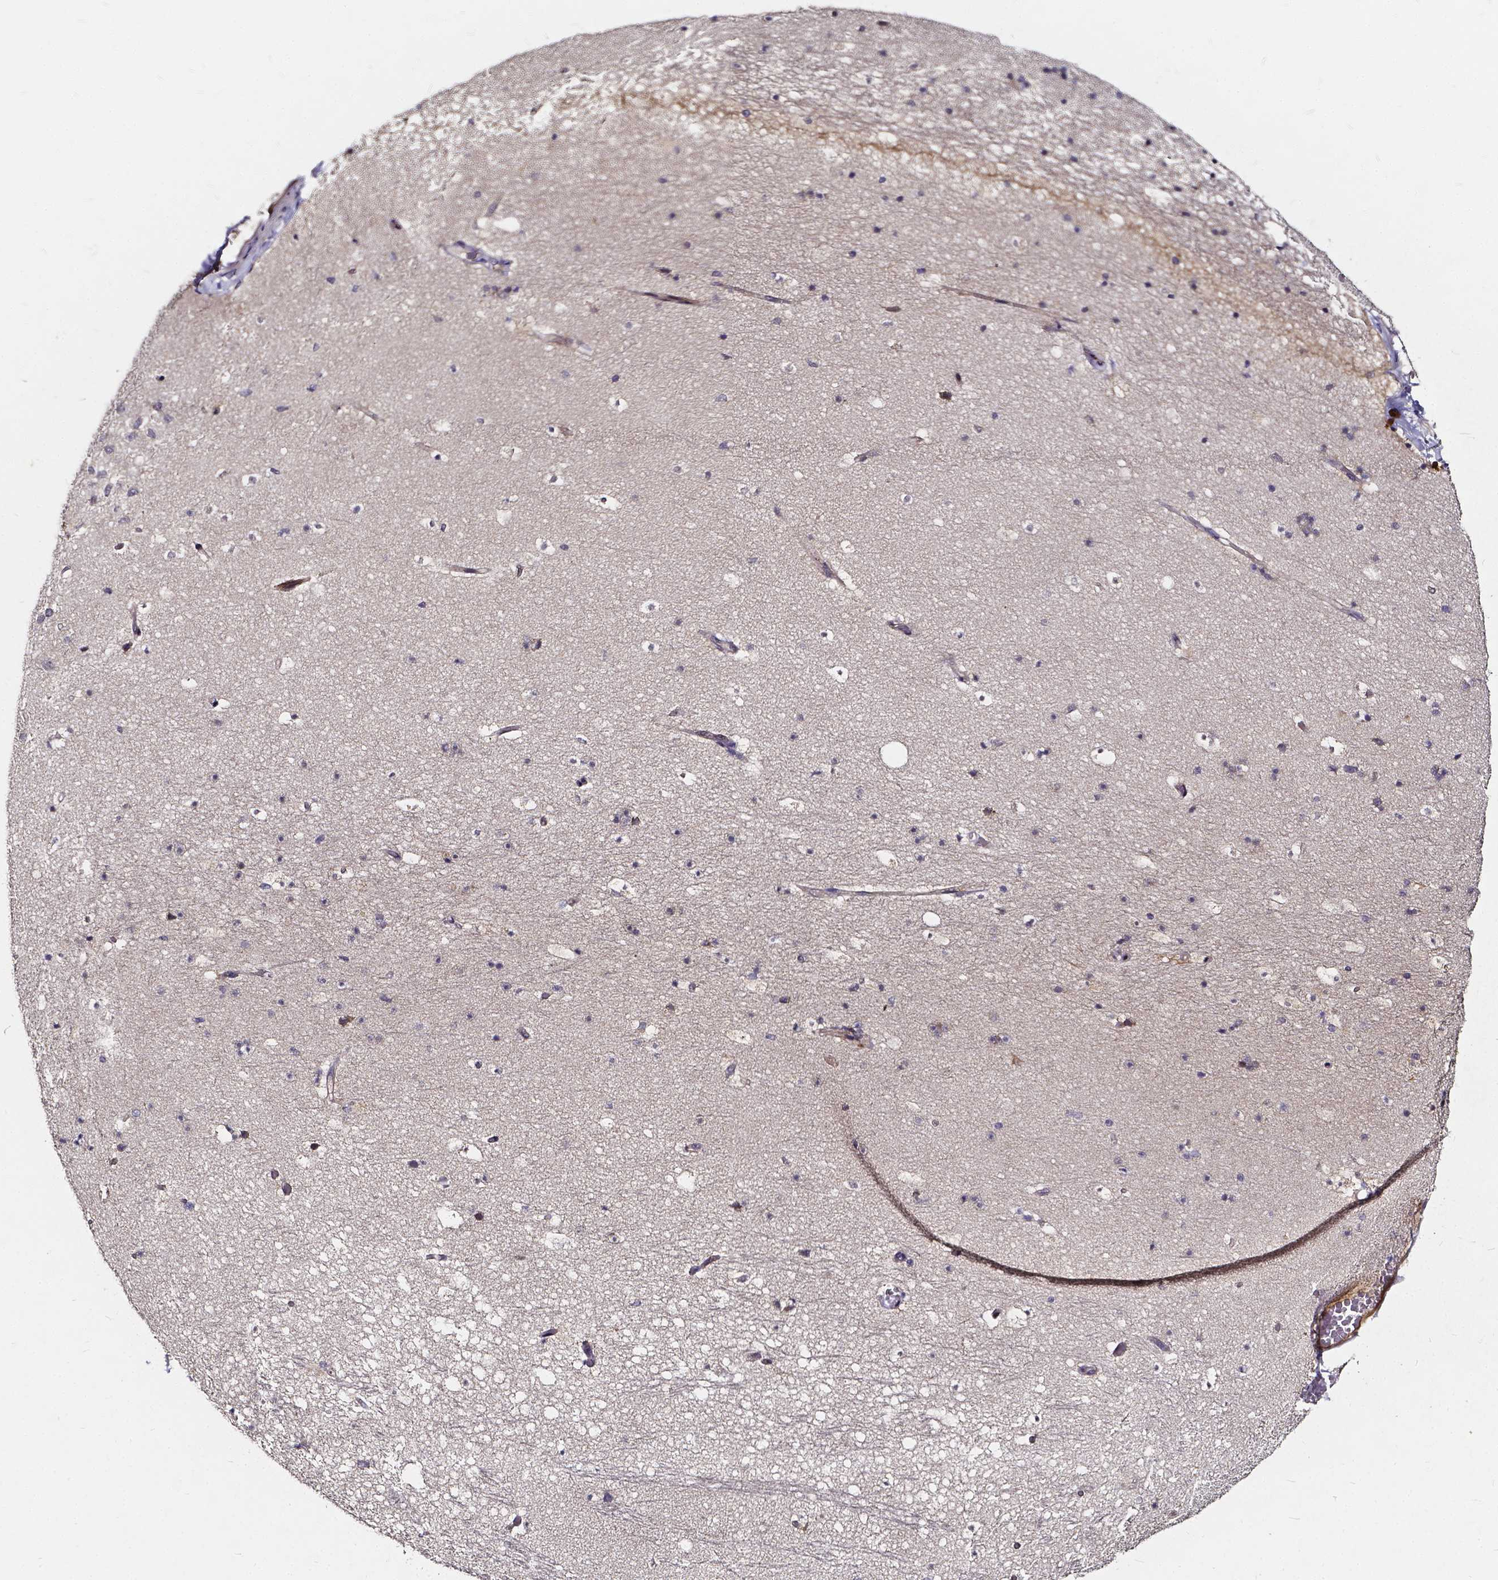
{"staining": {"intensity": "negative", "quantity": "none", "location": "none"}, "tissue": "hippocampus", "cell_type": "Glial cells", "image_type": "normal", "snomed": [{"axis": "morphology", "description": "Normal tissue, NOS"}, {"axis": "topography", "description": "Hippocampus"}], "caption": "The photomicrograph exhibits no staining of glial cells in benign hippocampus.", "gene": "SOWAHA", "patient": {"sex": "male", "age": 26}}